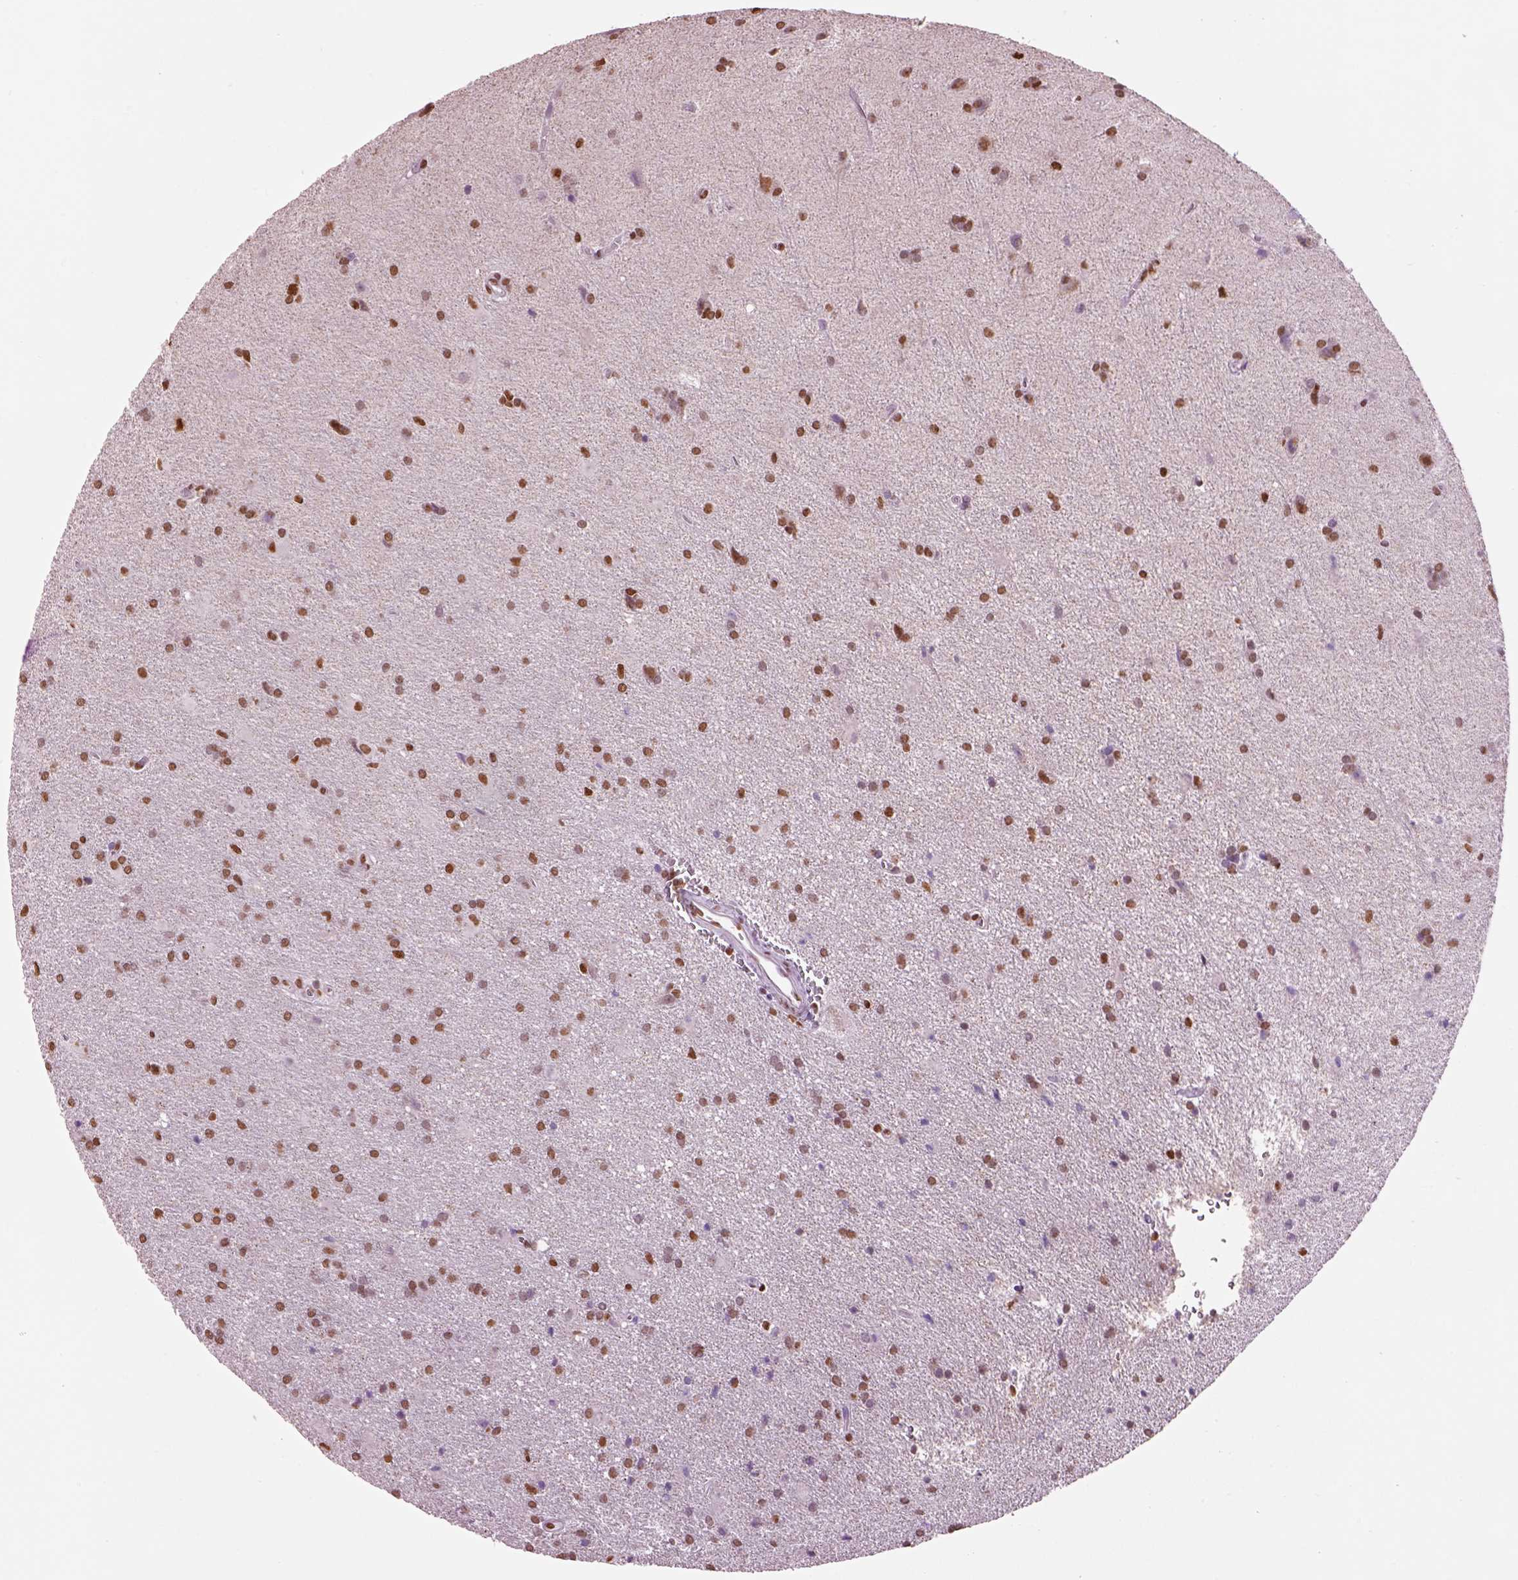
{"staining": {"intensity": "moderate", "quantity": ">75%", "location": "nuclear"}, "tissue": "glioma", "cell_type": "Tumor cells", "image_type": "cancer", "snomed": [{"axis": "morphology", "description": "Glioma, malignant, Low grade"}, {"axis": "topography", "description": "Brain"}], "caption": "The histopathology image exhibits immunohistochemical staining of low-grade glioma (malignant). There is moderate nuclear staining is present in about >75% of tumor cells. The protein of interest is stained brown, and the nuclei are stained in blue (DAB (3,3'-diaminobenzidine) IHC with brightfield microscopy, high magnification).", "gene": "DDX3X", "patient": {"sex": "male", "age": 58}}